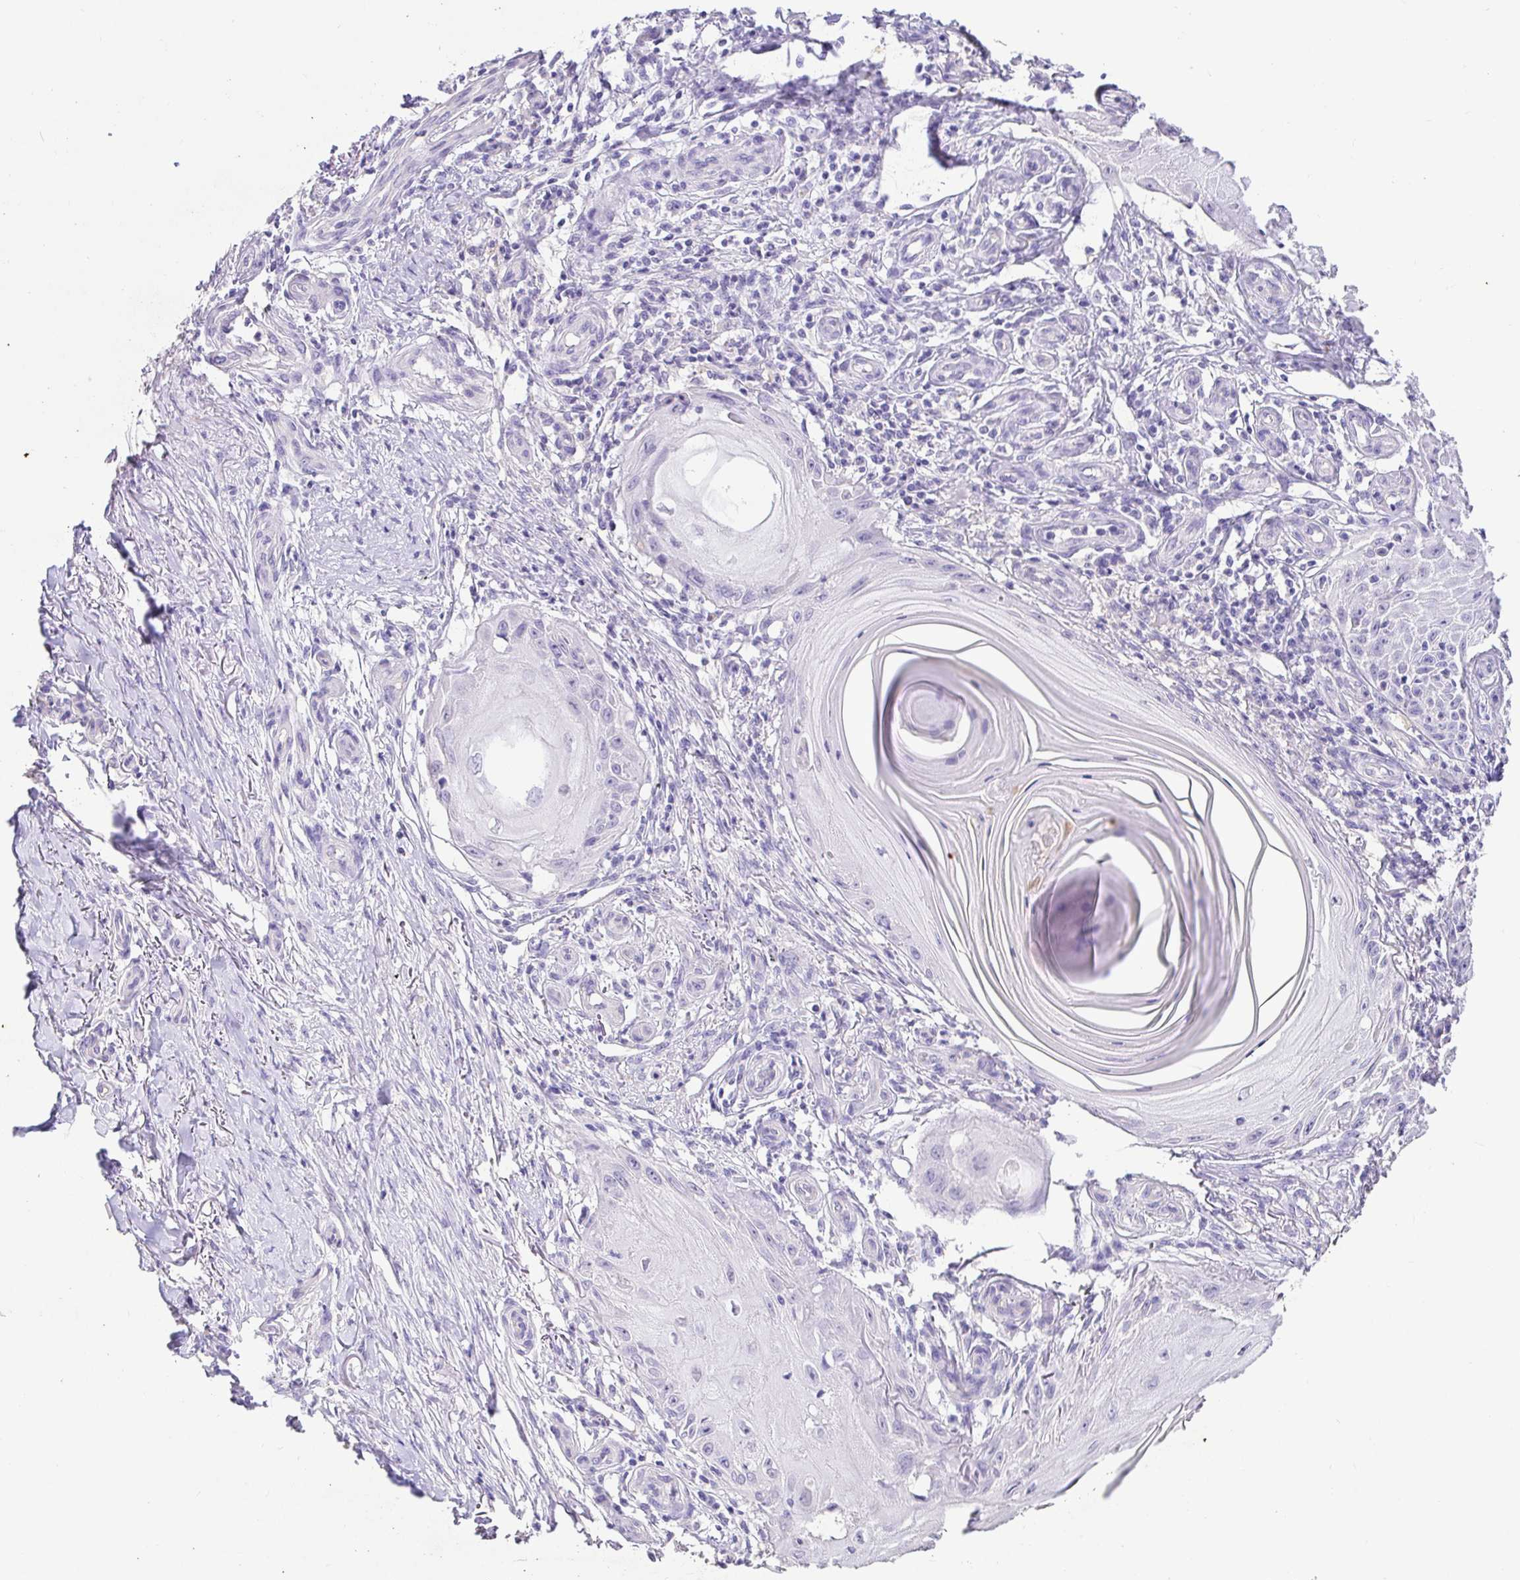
{"staining": {"intensity": "negative", "quantity": "none", "location": "none"}, "tissue": "skin cancer", "cell_type": "Tumor cells", "image_type": "cancer", "snomed": [{"axis": "morphology", "description": "Squamous cell carcinoma, NOS"}, {"axis": "topography", "description": "Skin"}], "caption": "Immunohistochemical staining of squamous cell carcinoma (skin) exhibits no significant staining in tumor cells.", "gene": "CDO1", "patient": {"sex": "female", "age": 77}}